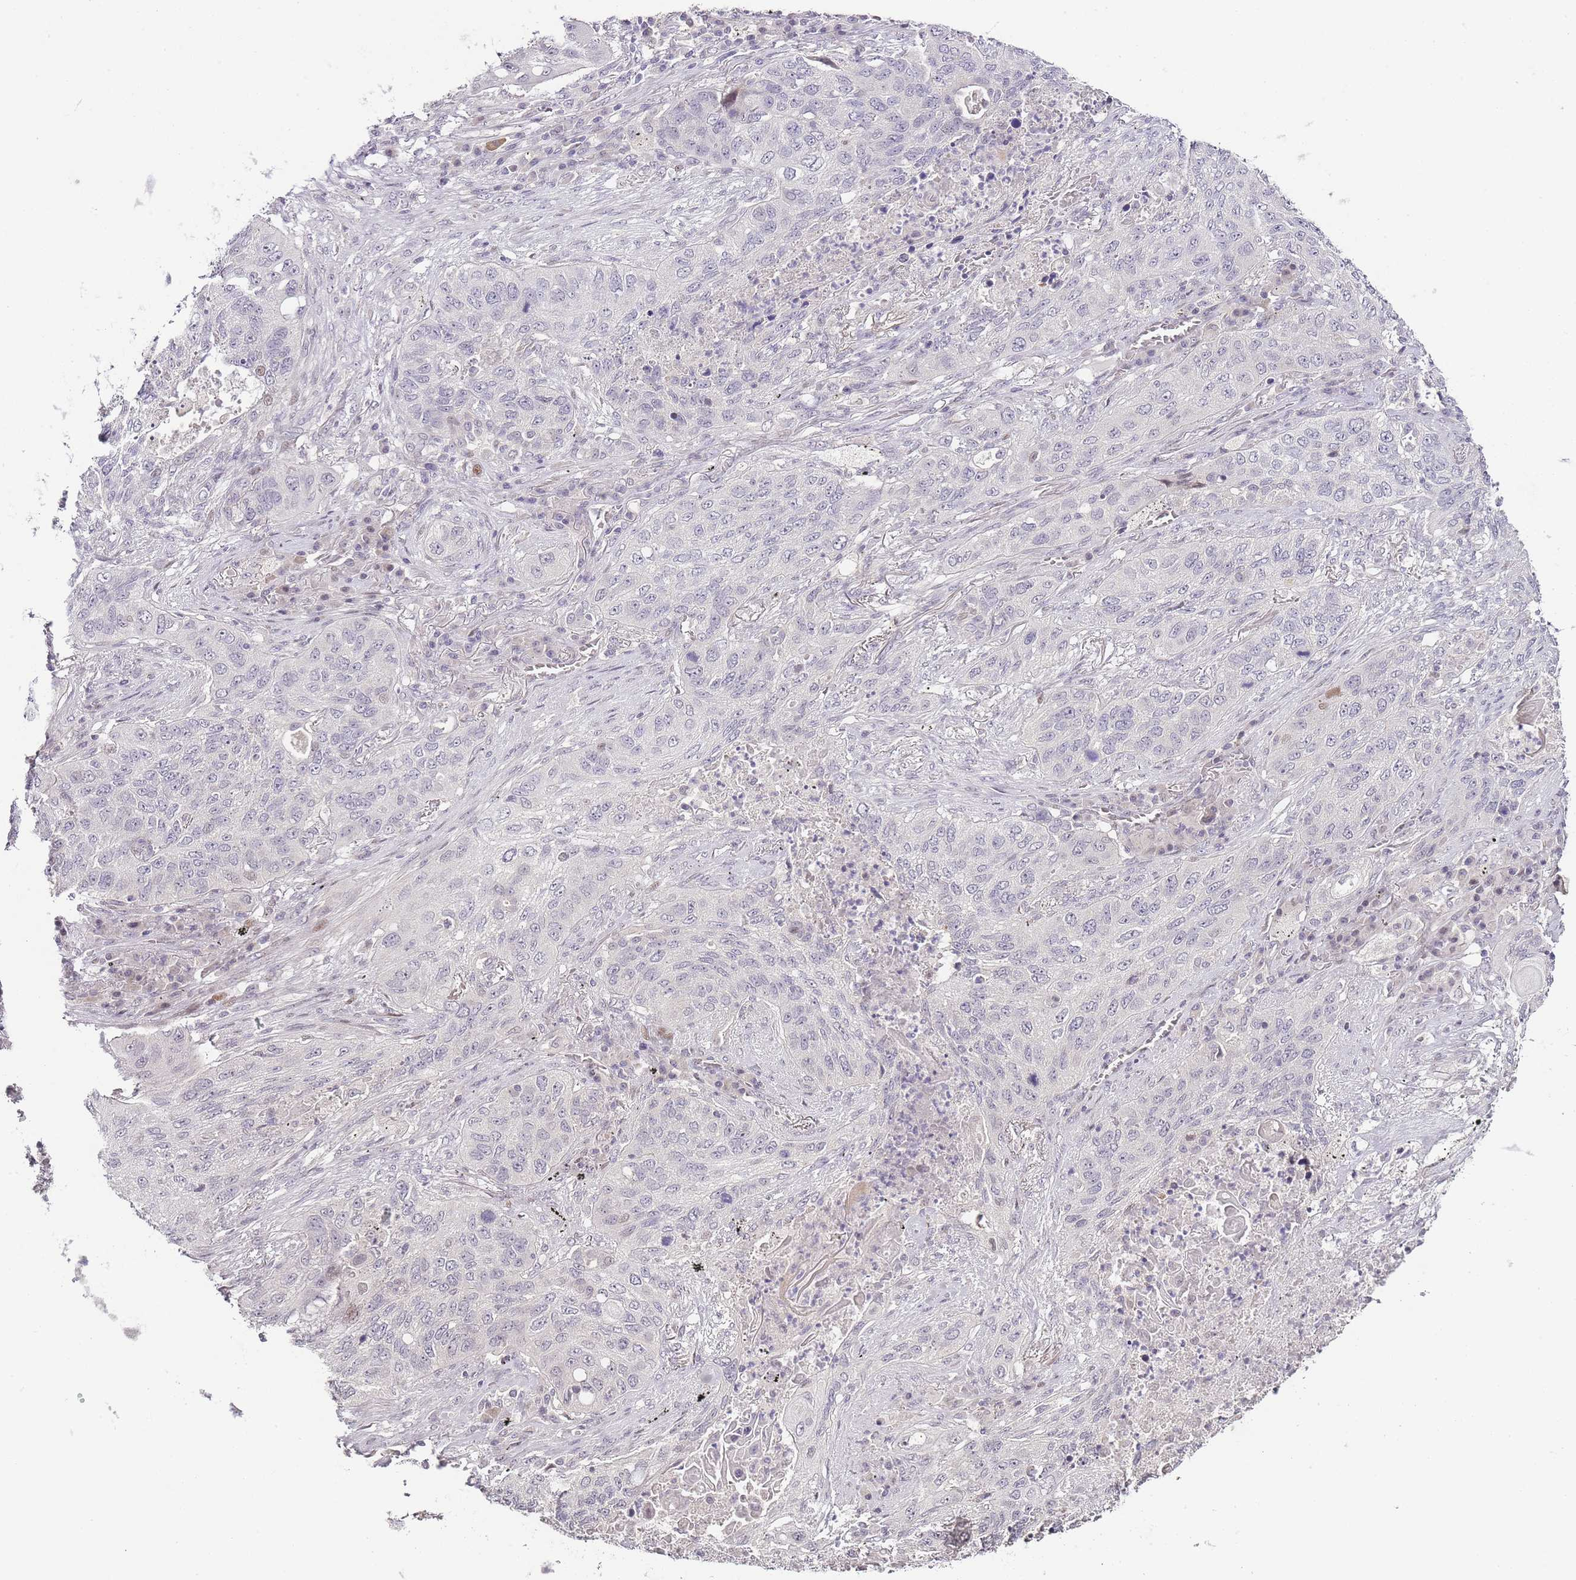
{"staining": {"intensity": "negative", "quantity": "none", "location": "none"}, "tissue": "lung cancer", "cell_type": "Tumor cells", "image_type": "cancer", "snomed": [{"axis": "morphology", "description": "Squamous cell carcinoma, NOS"}, {"axis": "topography", "description": "Lung"}], "caption": "DAB immunohistochemical staining of squamous cell carcinoma (lung) demonstrates no significant positivity in tumor cells. The staining is performed using DAB (3,3'-diaminobenzidine) brown chromogen with nuclei counter-stained in using hematoxylin.", "gene": "OGG1", "patient": {"sex": "female", "age": 63}}